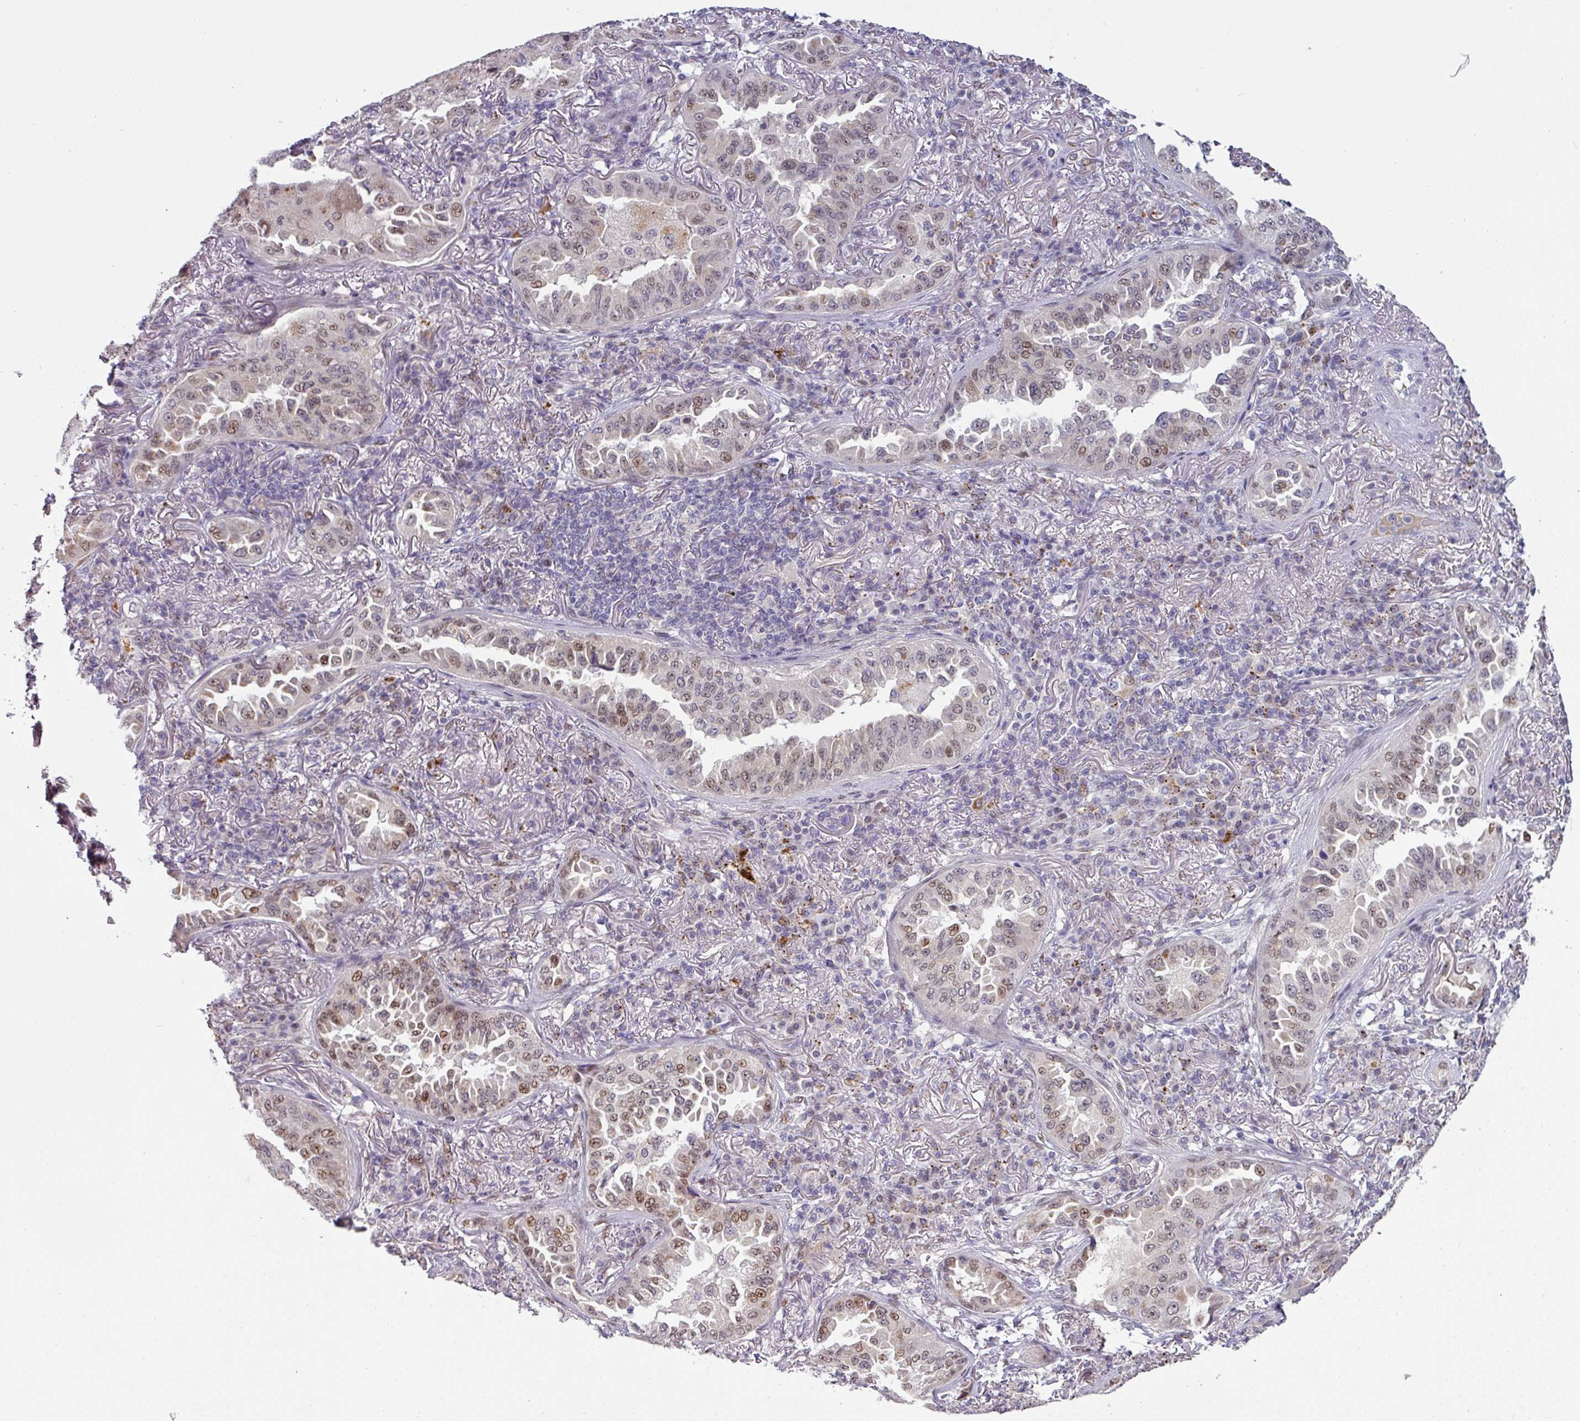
{"staining": {"intensity": "moderate", "quantity": "25%-75%", "location": "nuclear"}, "tissue": "lung cancer", "cell_type": "Tumor cells", "image_type": "cancer", "snomed": [{"axis": "morphology", "description": "Adenocarcinoma, NOS"}, {"axis": "topography", "description": "Lung"}], "caption": "This is a micrograph of IHC staining of adenocarcinoma (lung), which shows moderate staining in the nuclear of tumor cells.", "gene": "SWSAP1", "patient": {"sex": "female", "age": 69}}